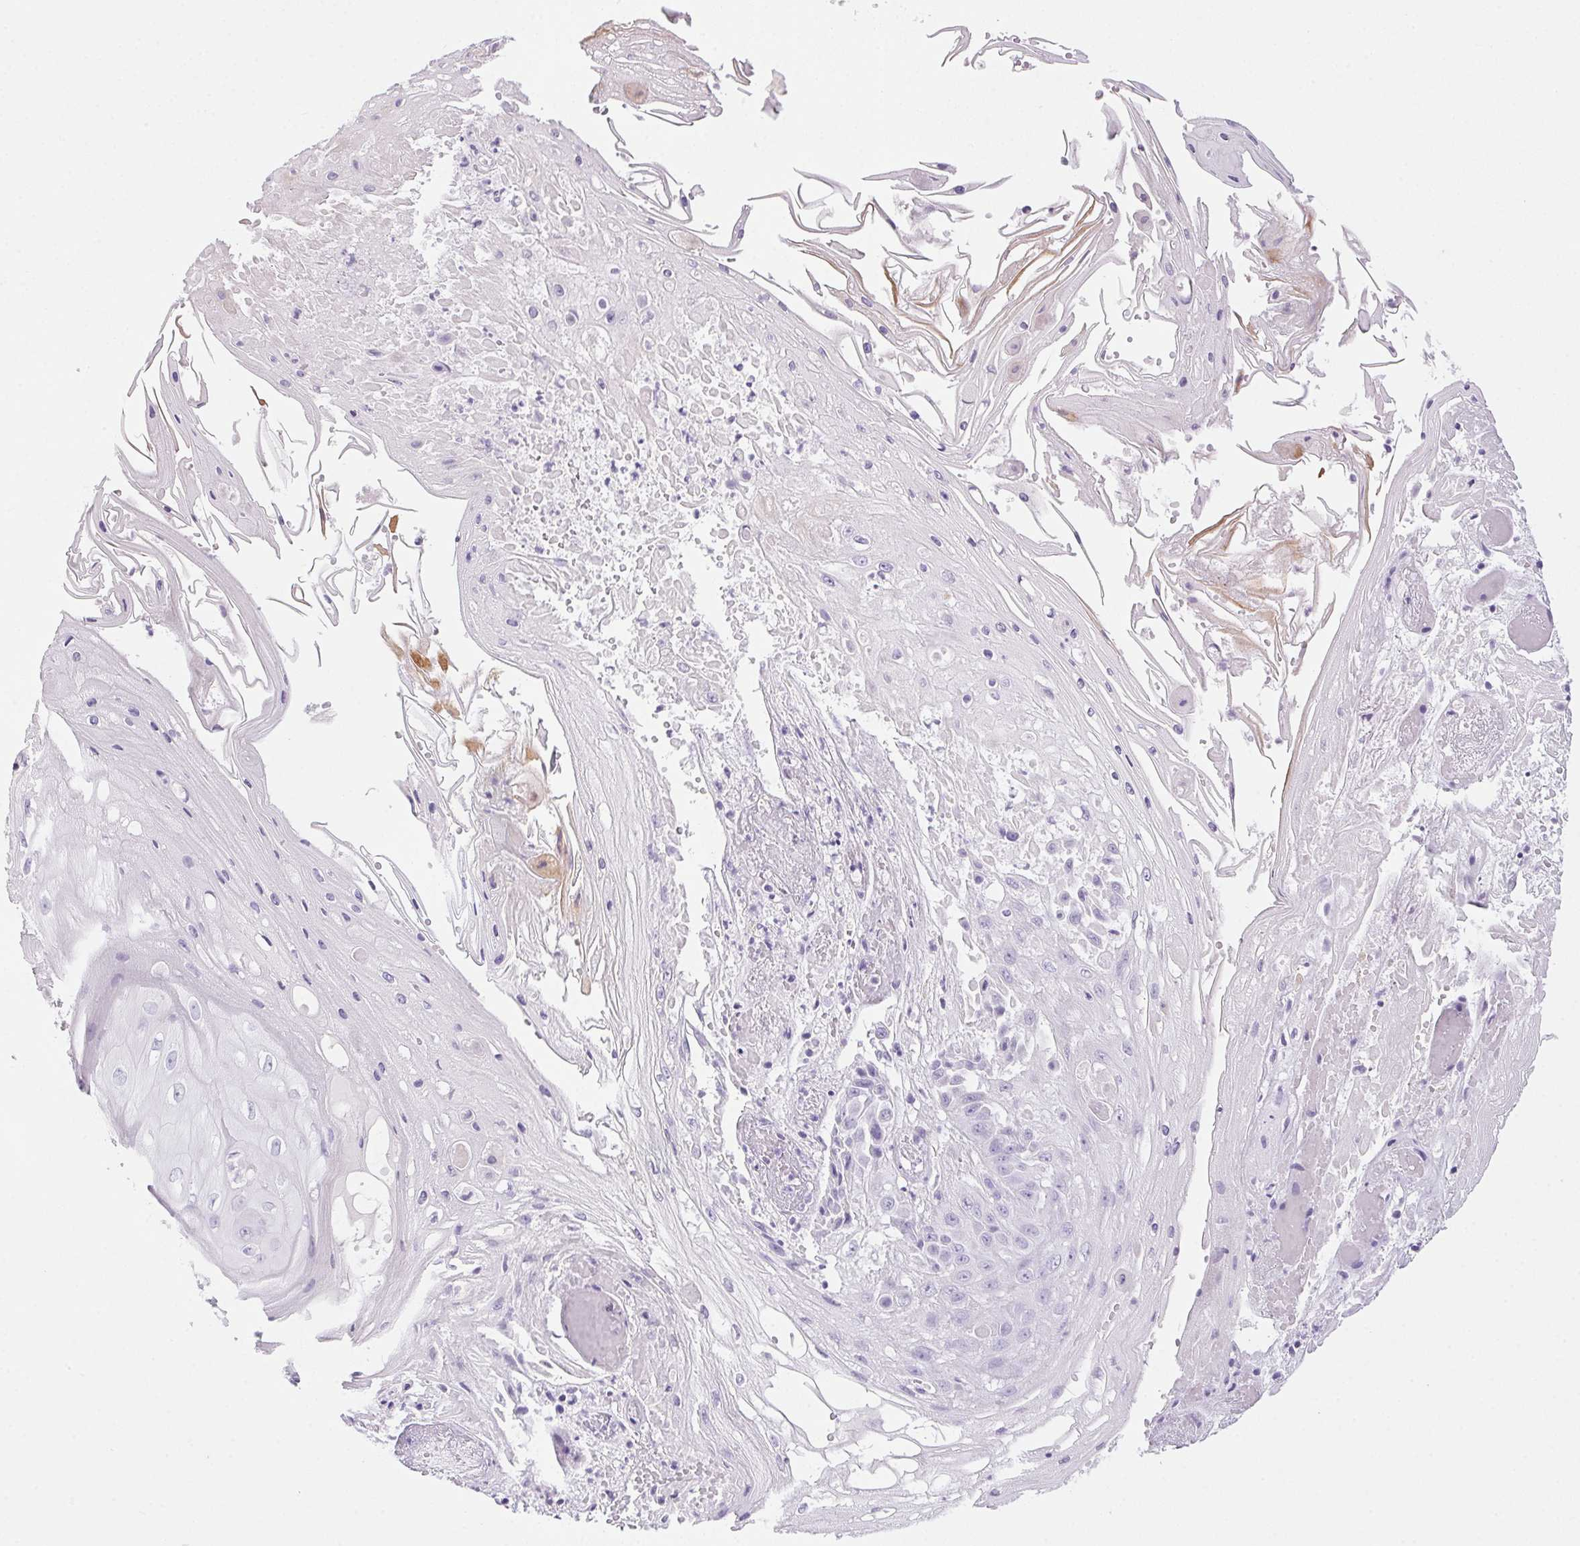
{"staining": {"intensity": "negative", "quantity": "none", "location": "none"}, "tissue": "skin cancer", "cell_type": "Tumor cells", "image_type": "cancer", "snomed": [{"axis": "morphology", "description": "Squamous cell carcinoma, NOS"}, {"axis": "topography", "description": "Skin"}], "caption": "Tumor cells show no significant staining in squamous cell carcinoma (skin).", "gene": "POPDC2", "patient": {"sex": "male", "age": 70}}